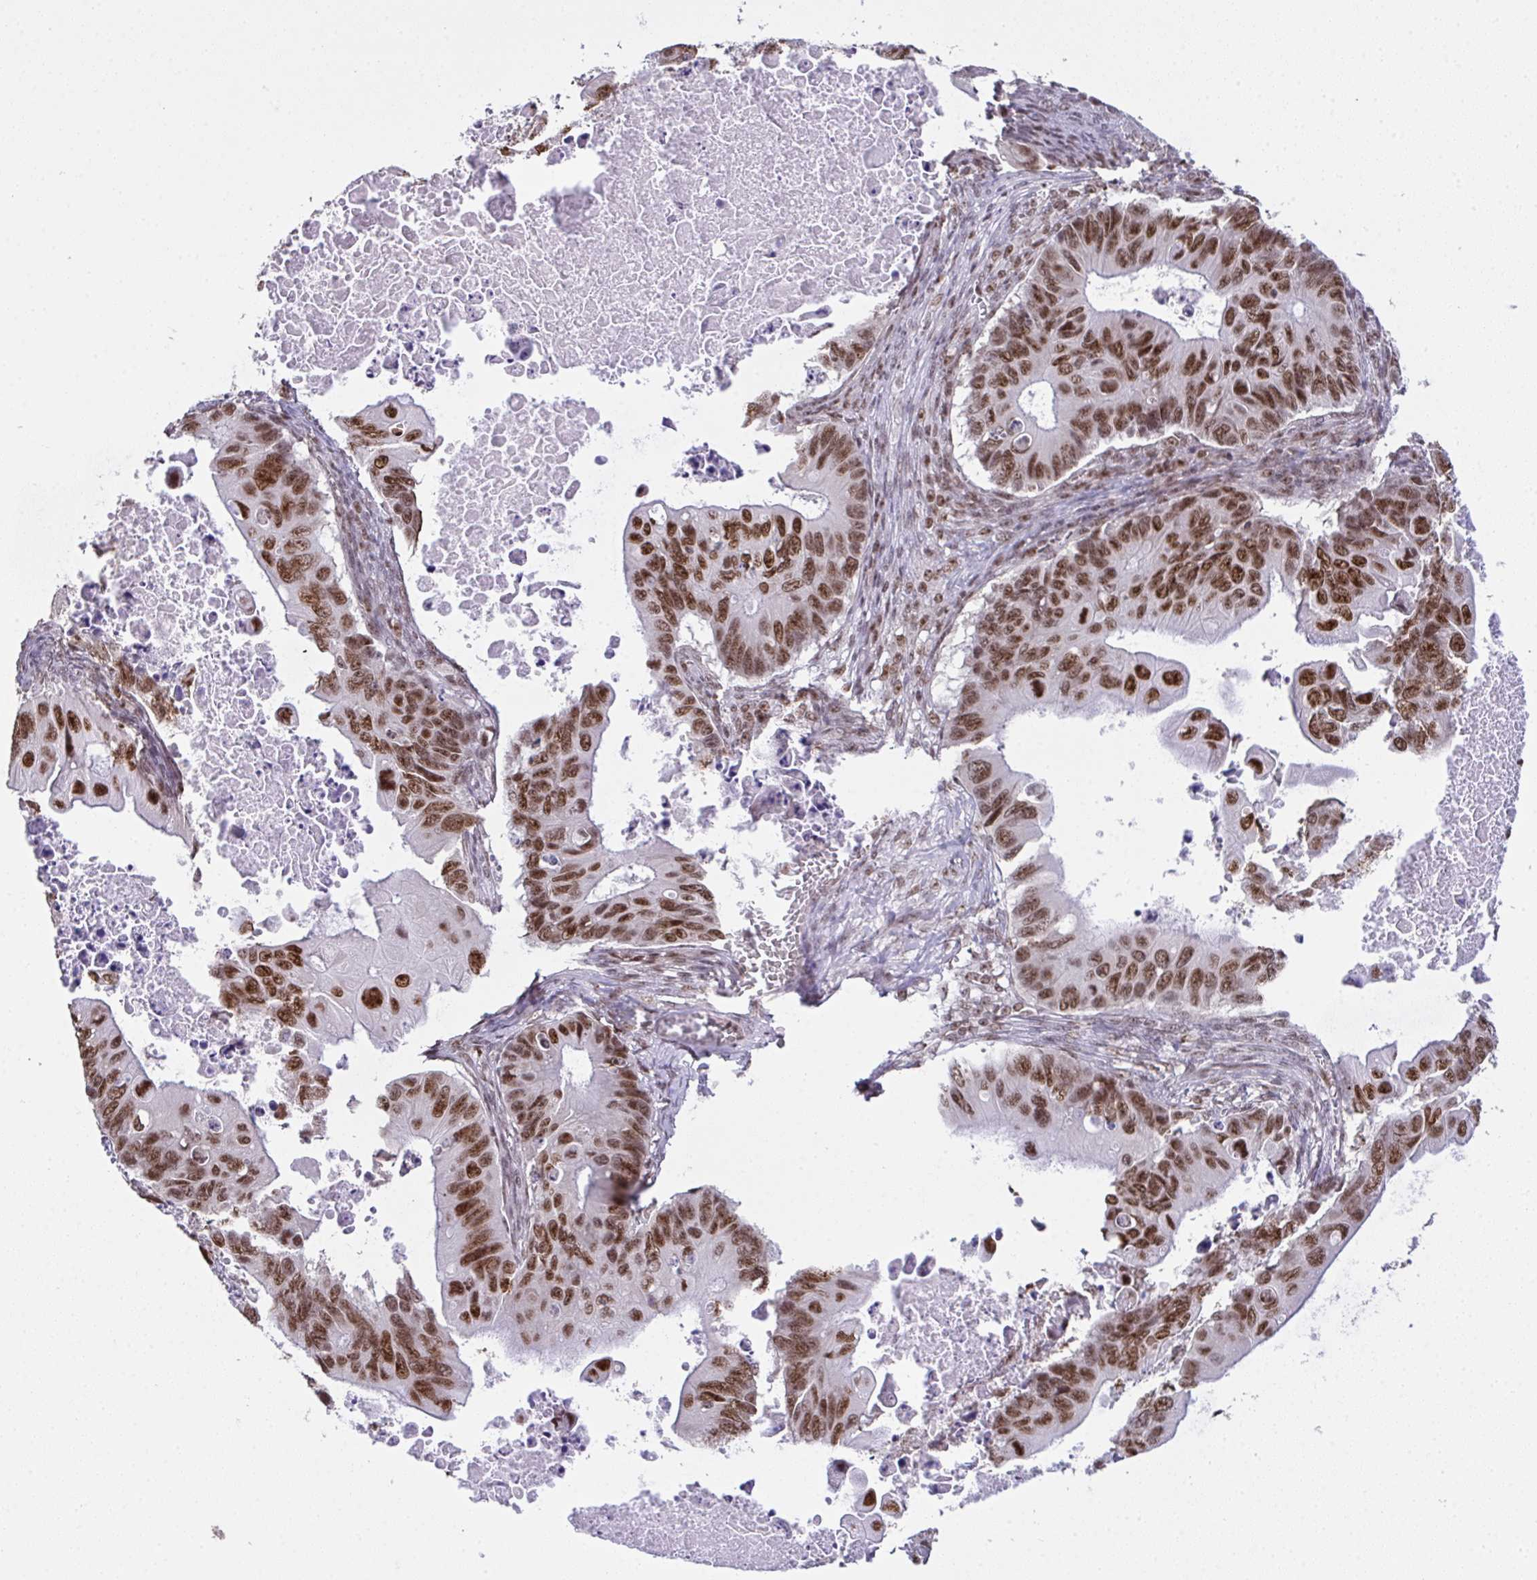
{"staining": {"intensity": "strong", "quantity": ">75%", "location": "nuclear"}, "tissue": "ovarian cancer", "cell_type": "Tumor cells", "image_type": "cancer", "snomed": [{"axis": "morphology", "description": "Cystadenocarcinoma, mucinous, NOS"}, {"axis": "topography", "description": "Ovary"}], "caption": "This image displays immunohistochemistry (IHC) staining of ovarian cancer, with high strong nuclear positivity in about >75% of tumor cells.", "gene": "ZNF800", "patient": {"sex": "female", "age": 64}}